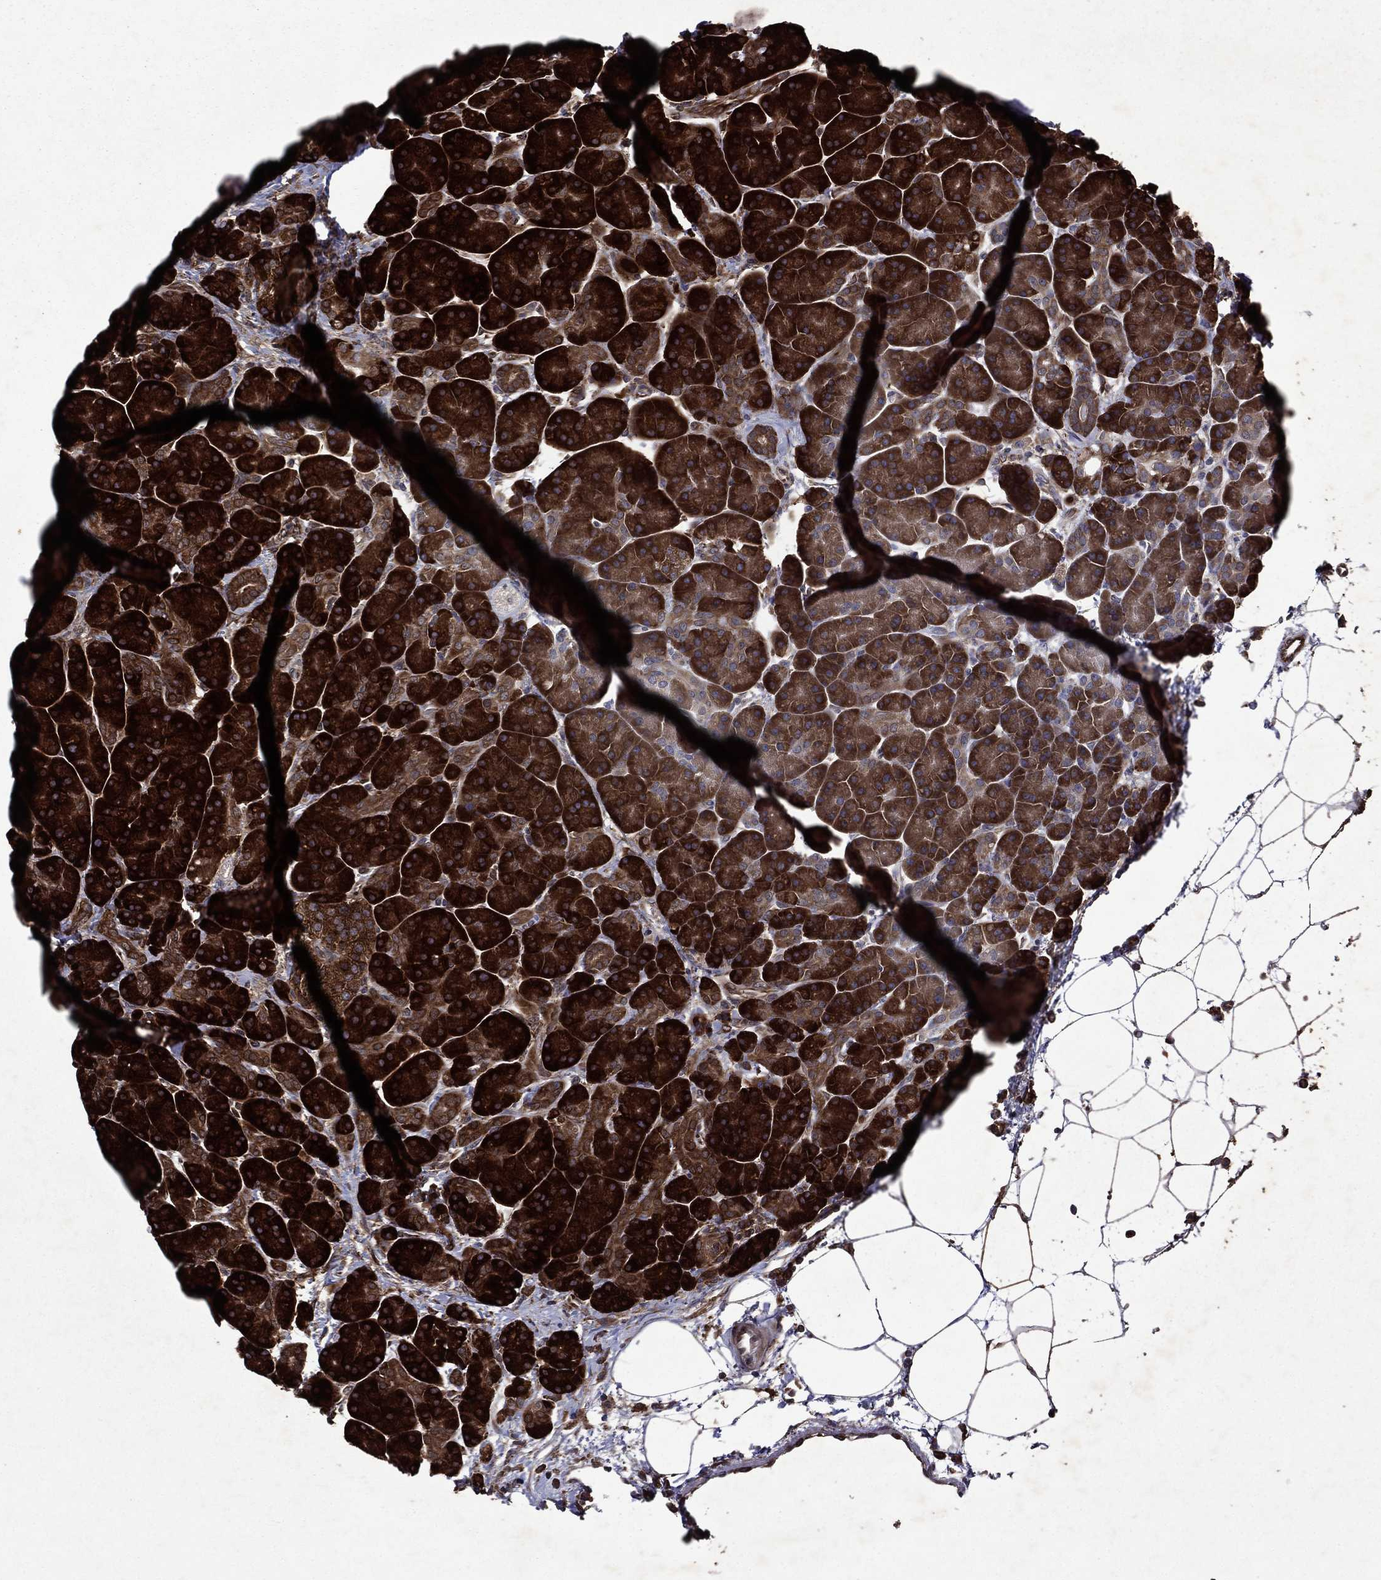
{"staining": {"intensity": "strong", "quantity": ">75%", "location": "cytoplasmic/membranous"}, "tissue": "pancreas", "cell_type": "Exocrine glandular cells", "image_type": "normal", "snomed": [{"axis": "morphology", "description": "Normal tissue, NOS"}, {"axis": "topography", "description": "Pancreas"}], "caption": "IHC (DAB (3,3'-diaminobenzidine)) staining of unremarkable human pancreas reveals strong cytoplasmic/membranous protein positivity in approximately >75% of exocrine glandular cells.", "gene": "EIF2B4", "patient": {"sex": "female", "age": 63}}